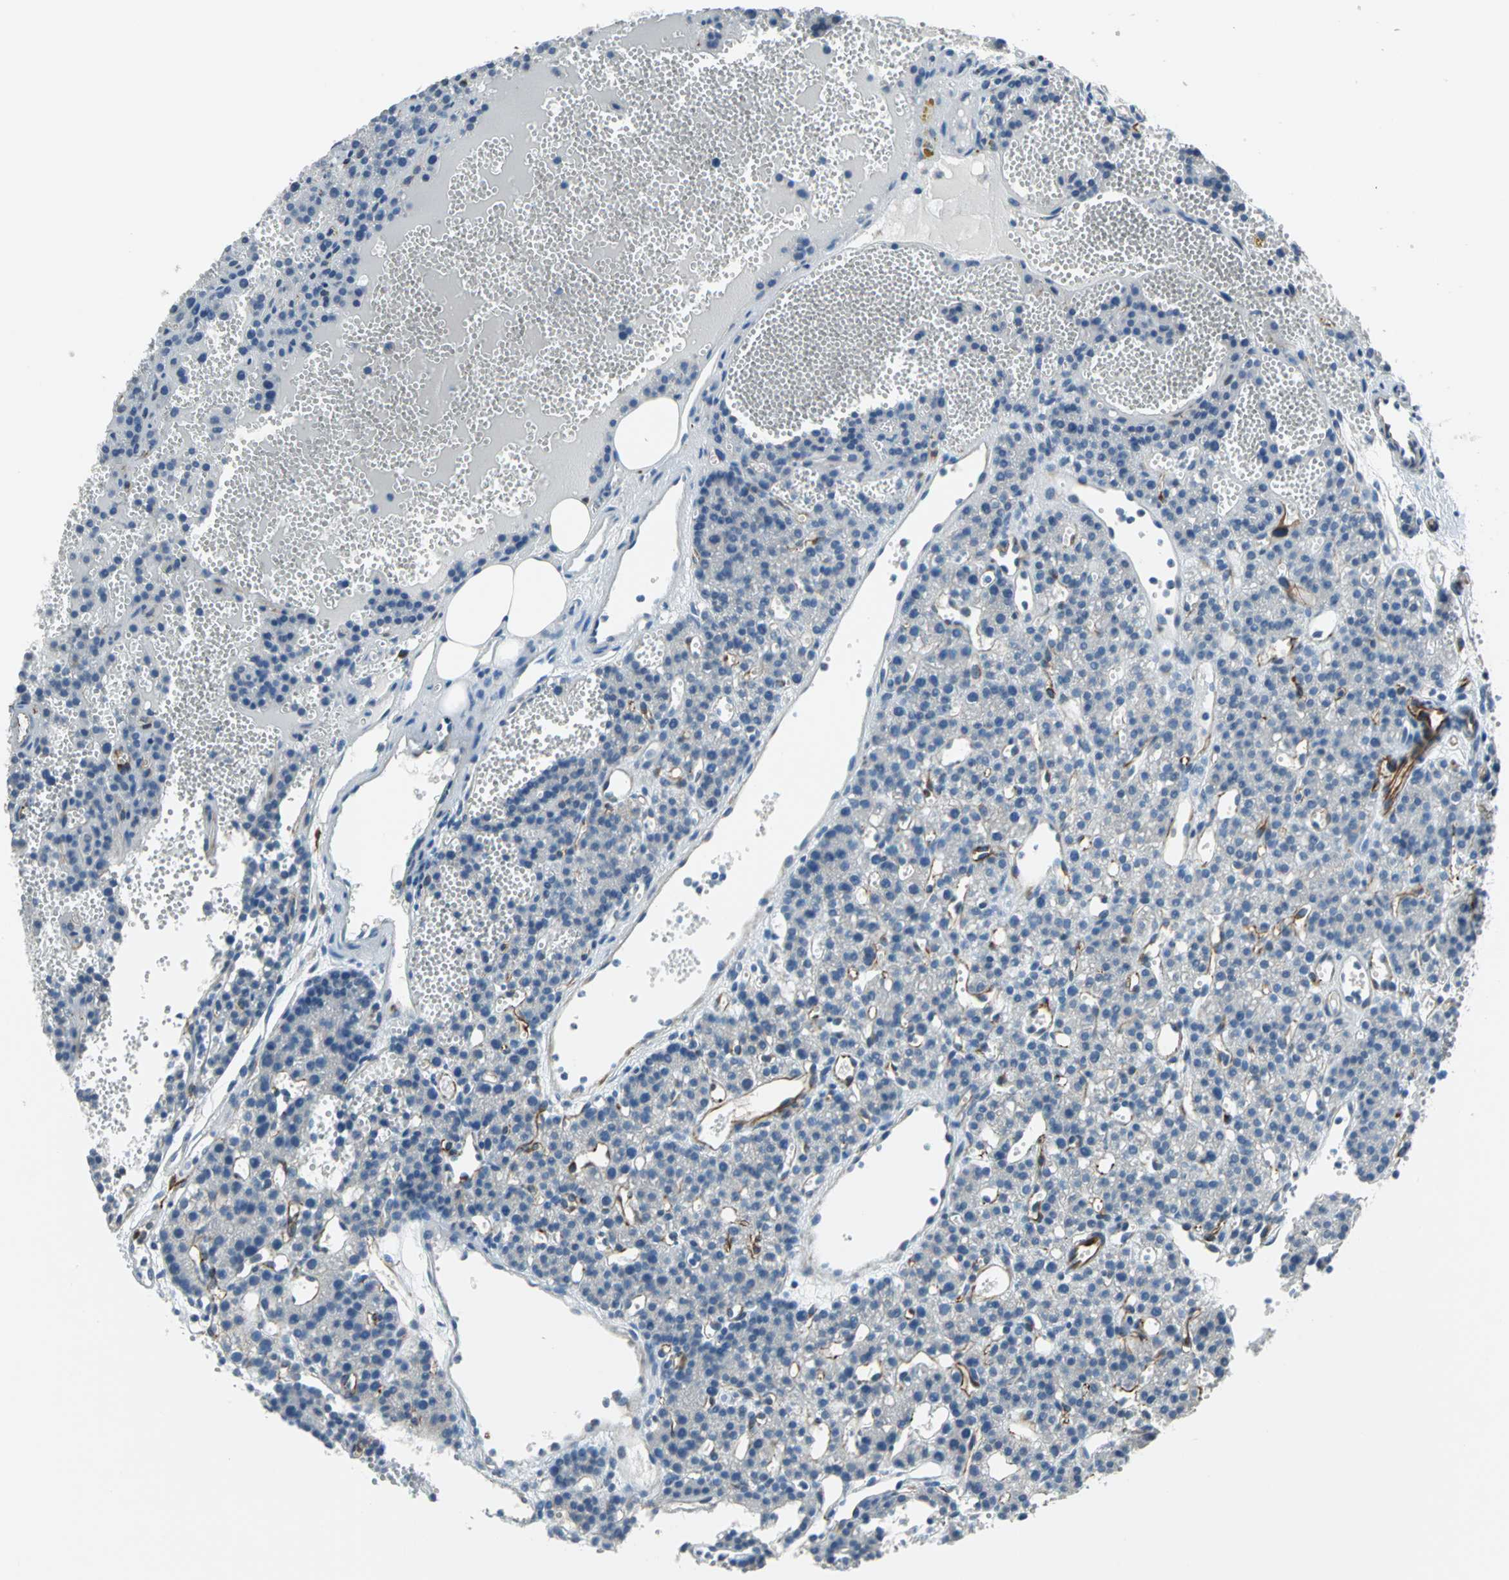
{"staining": {"intensity": "negative", "quantity": "none", "location": "none"}, "tissue": "parathyroid gland", "cell_type": "Glandular cells", "image_type": "normal", "snomed": [{"axis": "morphology", "description": "Normal tissue, NOS"}, {"axis": "topography", "description": "Parathyroid gland"}], "caption": "Protein analysis of normal parathyroid gland demonstrates no significant positivity in glandular cells. (DAB (3,3'-diaminobenzidine) immunohistochemistry (IHC) with hematoxylin counter stain).", "gene": "ALOX15", "patient": {"sex": "male", "age": 25}}